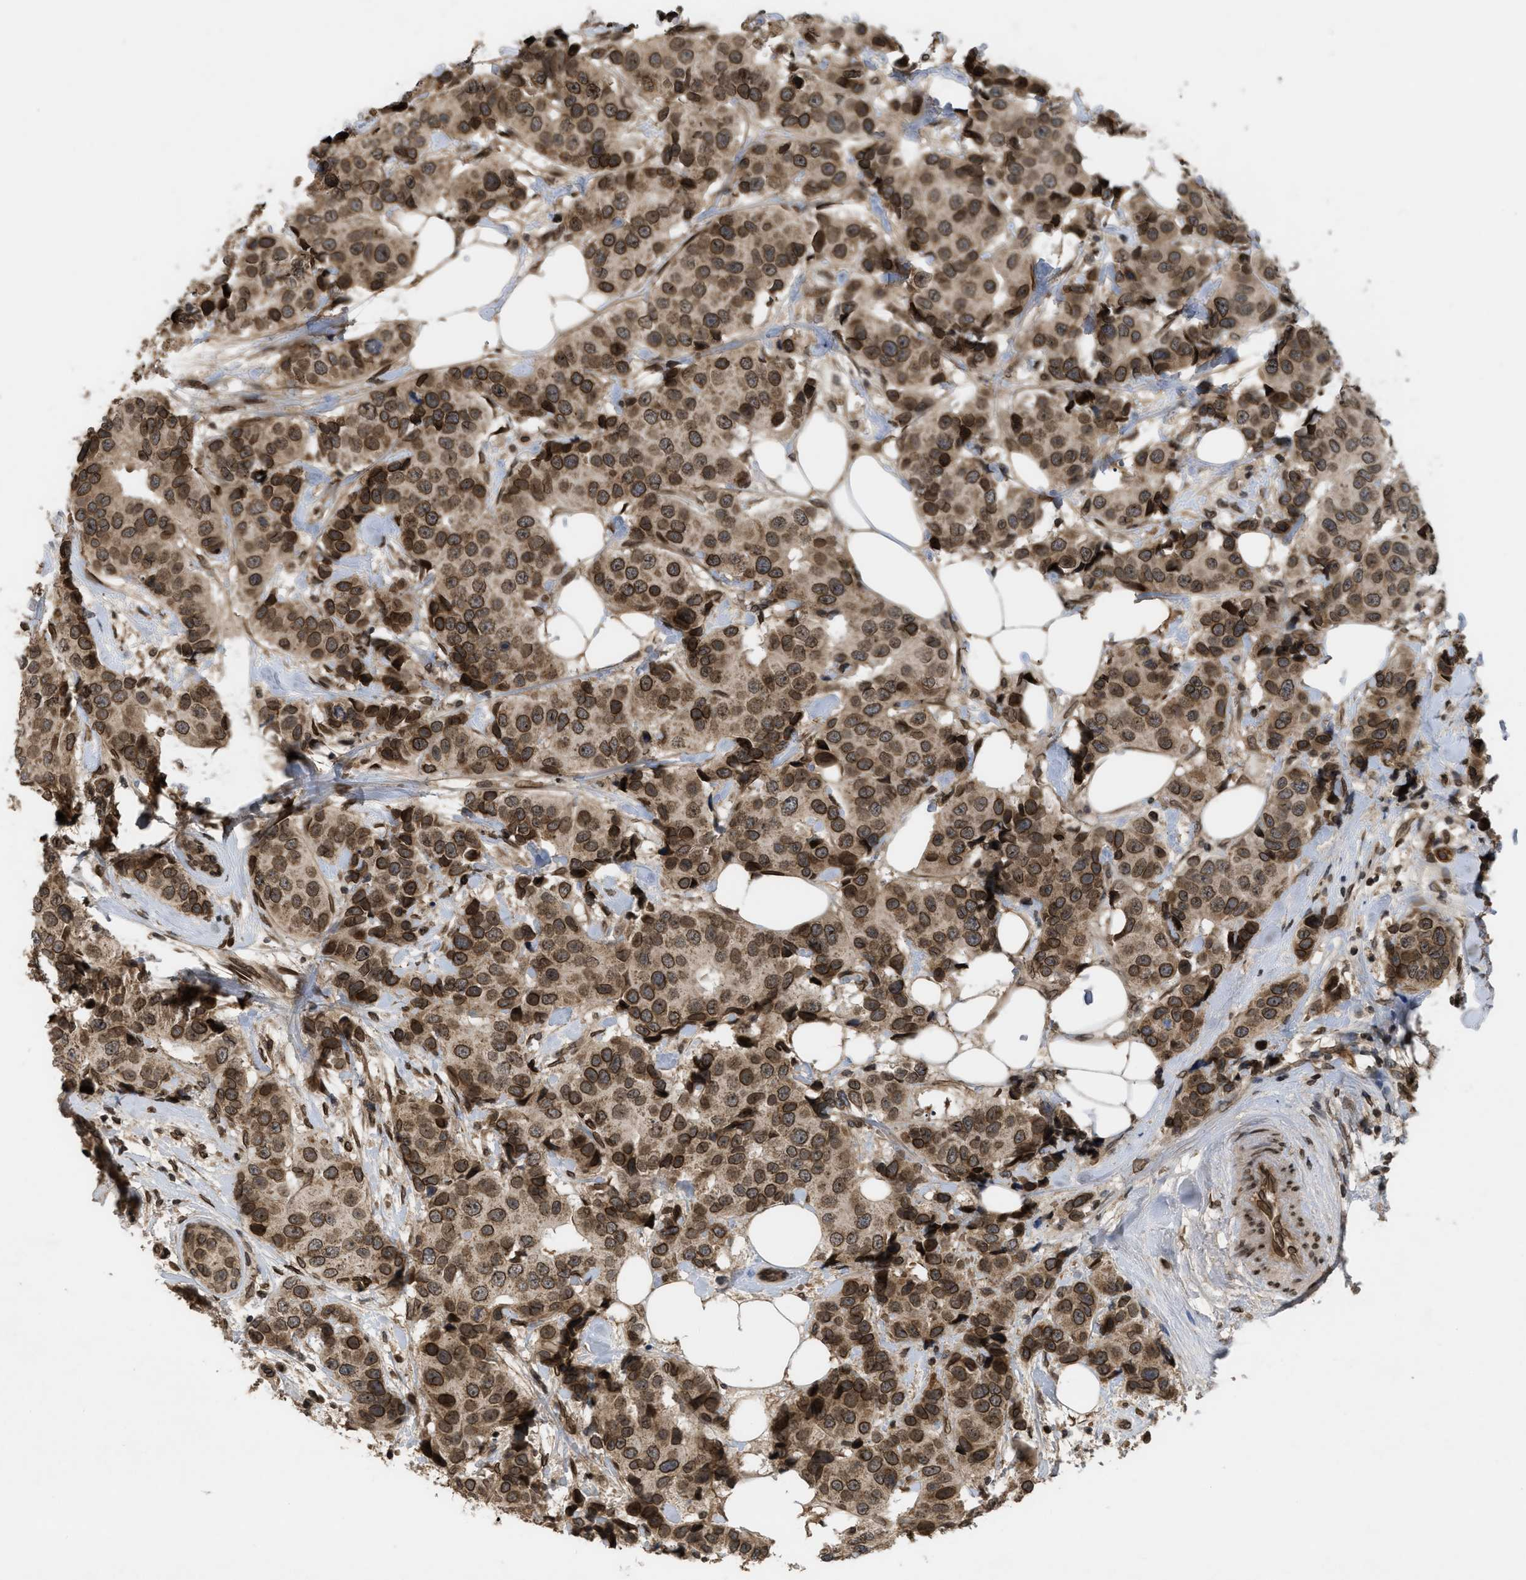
{"staining": {"intensity": "strong", "quantity": ">75%", "location": "cytoplasmic/membranous,nuclear"}, "tissue": "breast cancer", "cell_type": "Tumor cells", "image_type": "cancer", "snomed": [{"axis": "morphology", "description": "Normal tissue, NOS"}, {"axis": "morphology", "description": "Duct carcinoma"}, {"axis": "topography", "description": "Breast"}], "caption": "This photomicrograph demonstrates immunohistochemistry staining of breast cancer (infiltrating ductal carcinoma), with high strong cytoplasmic/membranous and nuclear positivity in approximately >75% of tumor cells.", "gene": "CRY1", "patient": {"sex": "female", "age": 39}}